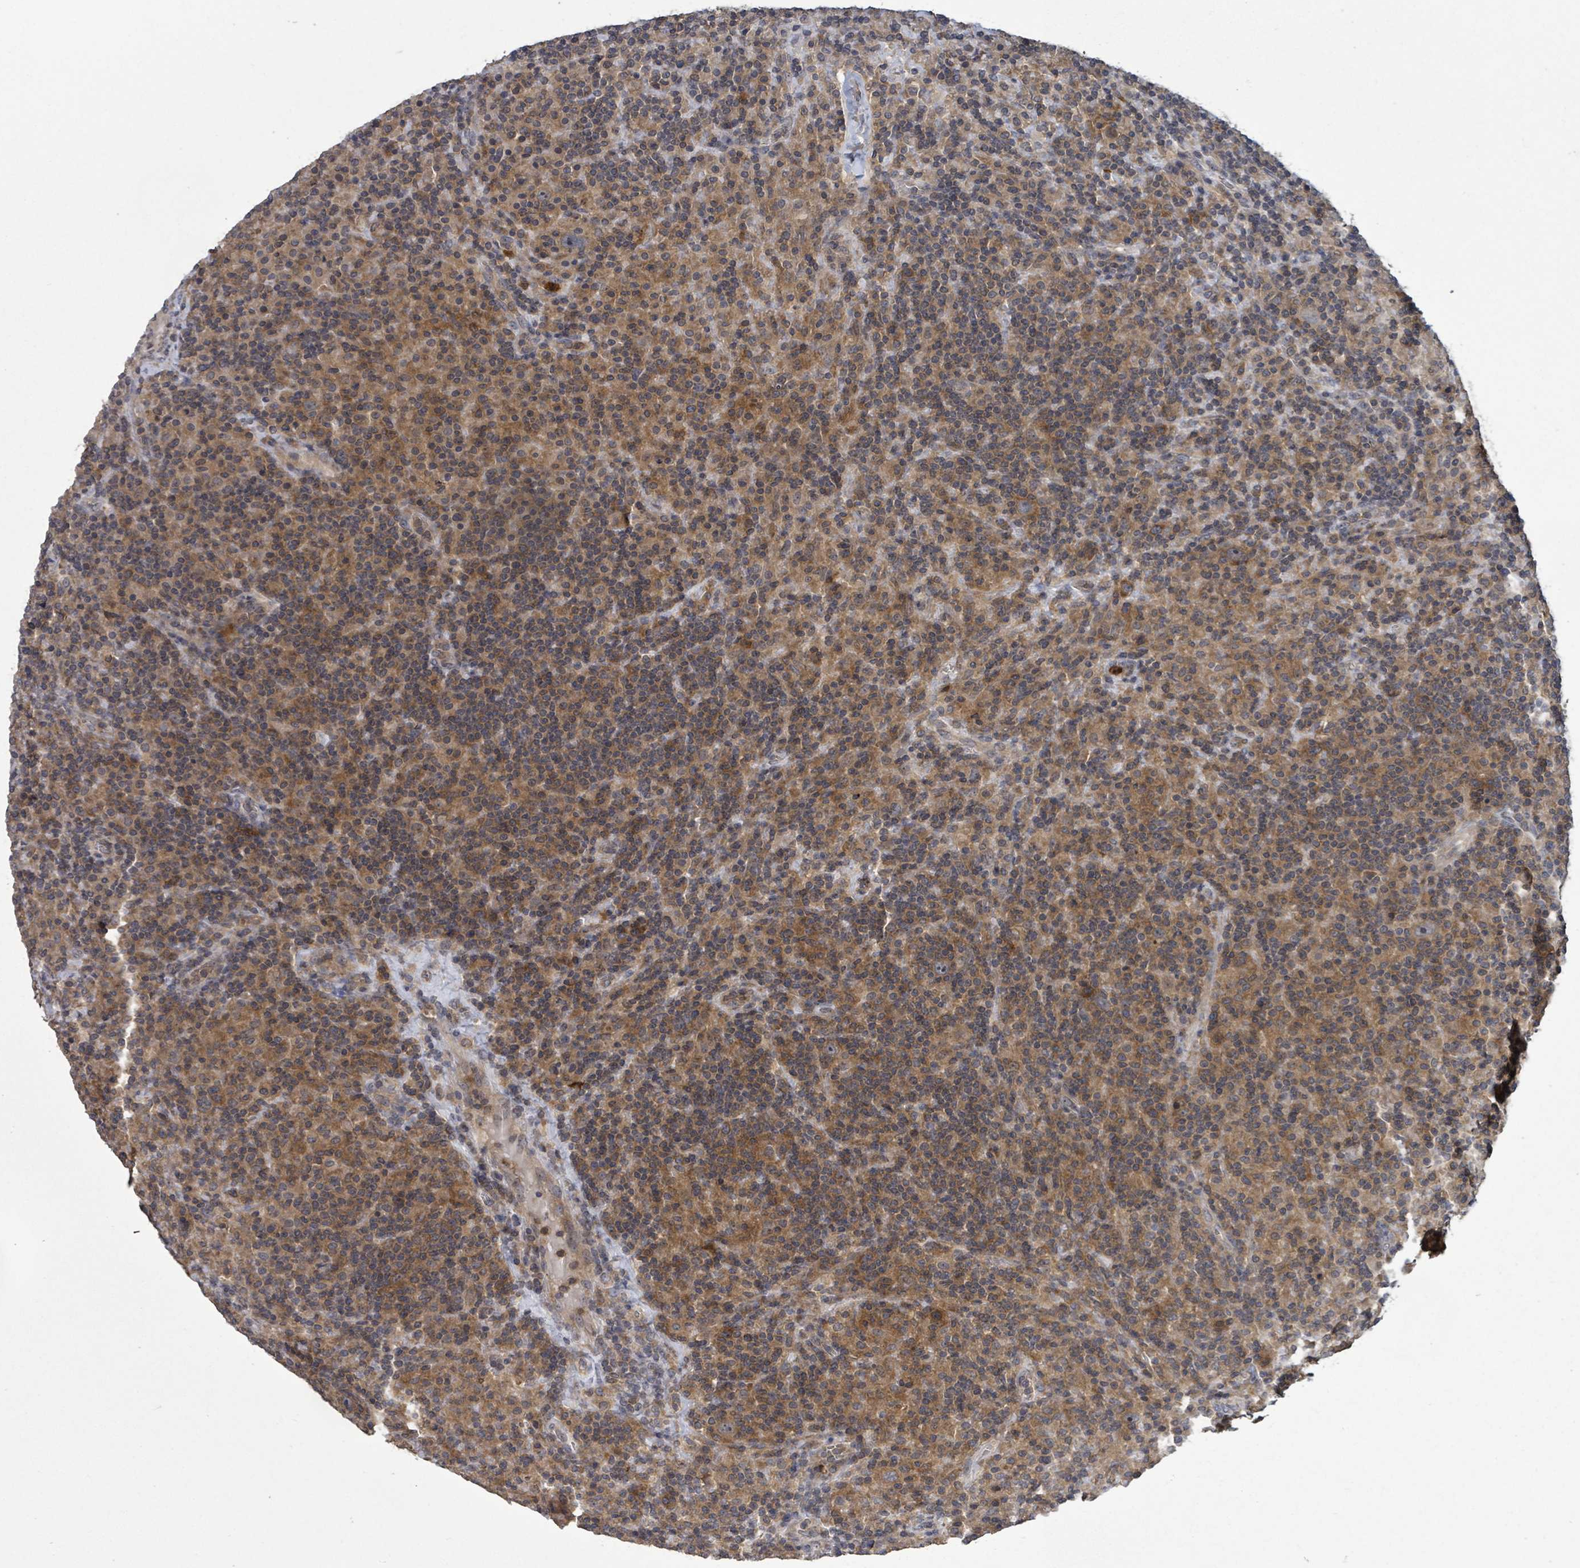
{"staining": {"intensity": "moderate", "quantity": ">75%", "location": "cytoplasmic/membranous"}, "tissue": "lymphoma", "cell_type": "Tumor cells", "image_type": "cancer", "snomed": [{"axis": "morphology", "description": "Hodgkin's disease, NOS"}, {"axis": "topography", "description": "Lymph node"}], "caption": "The micrograph shows immunohistochemical staining of Hodgkin's disease. There is moderate cytoplasmic/membranous expression is present in approximately >75% of tumor cells.", "gene": "SERPINE3", "patient": {"sex": "male", "age": 70}}